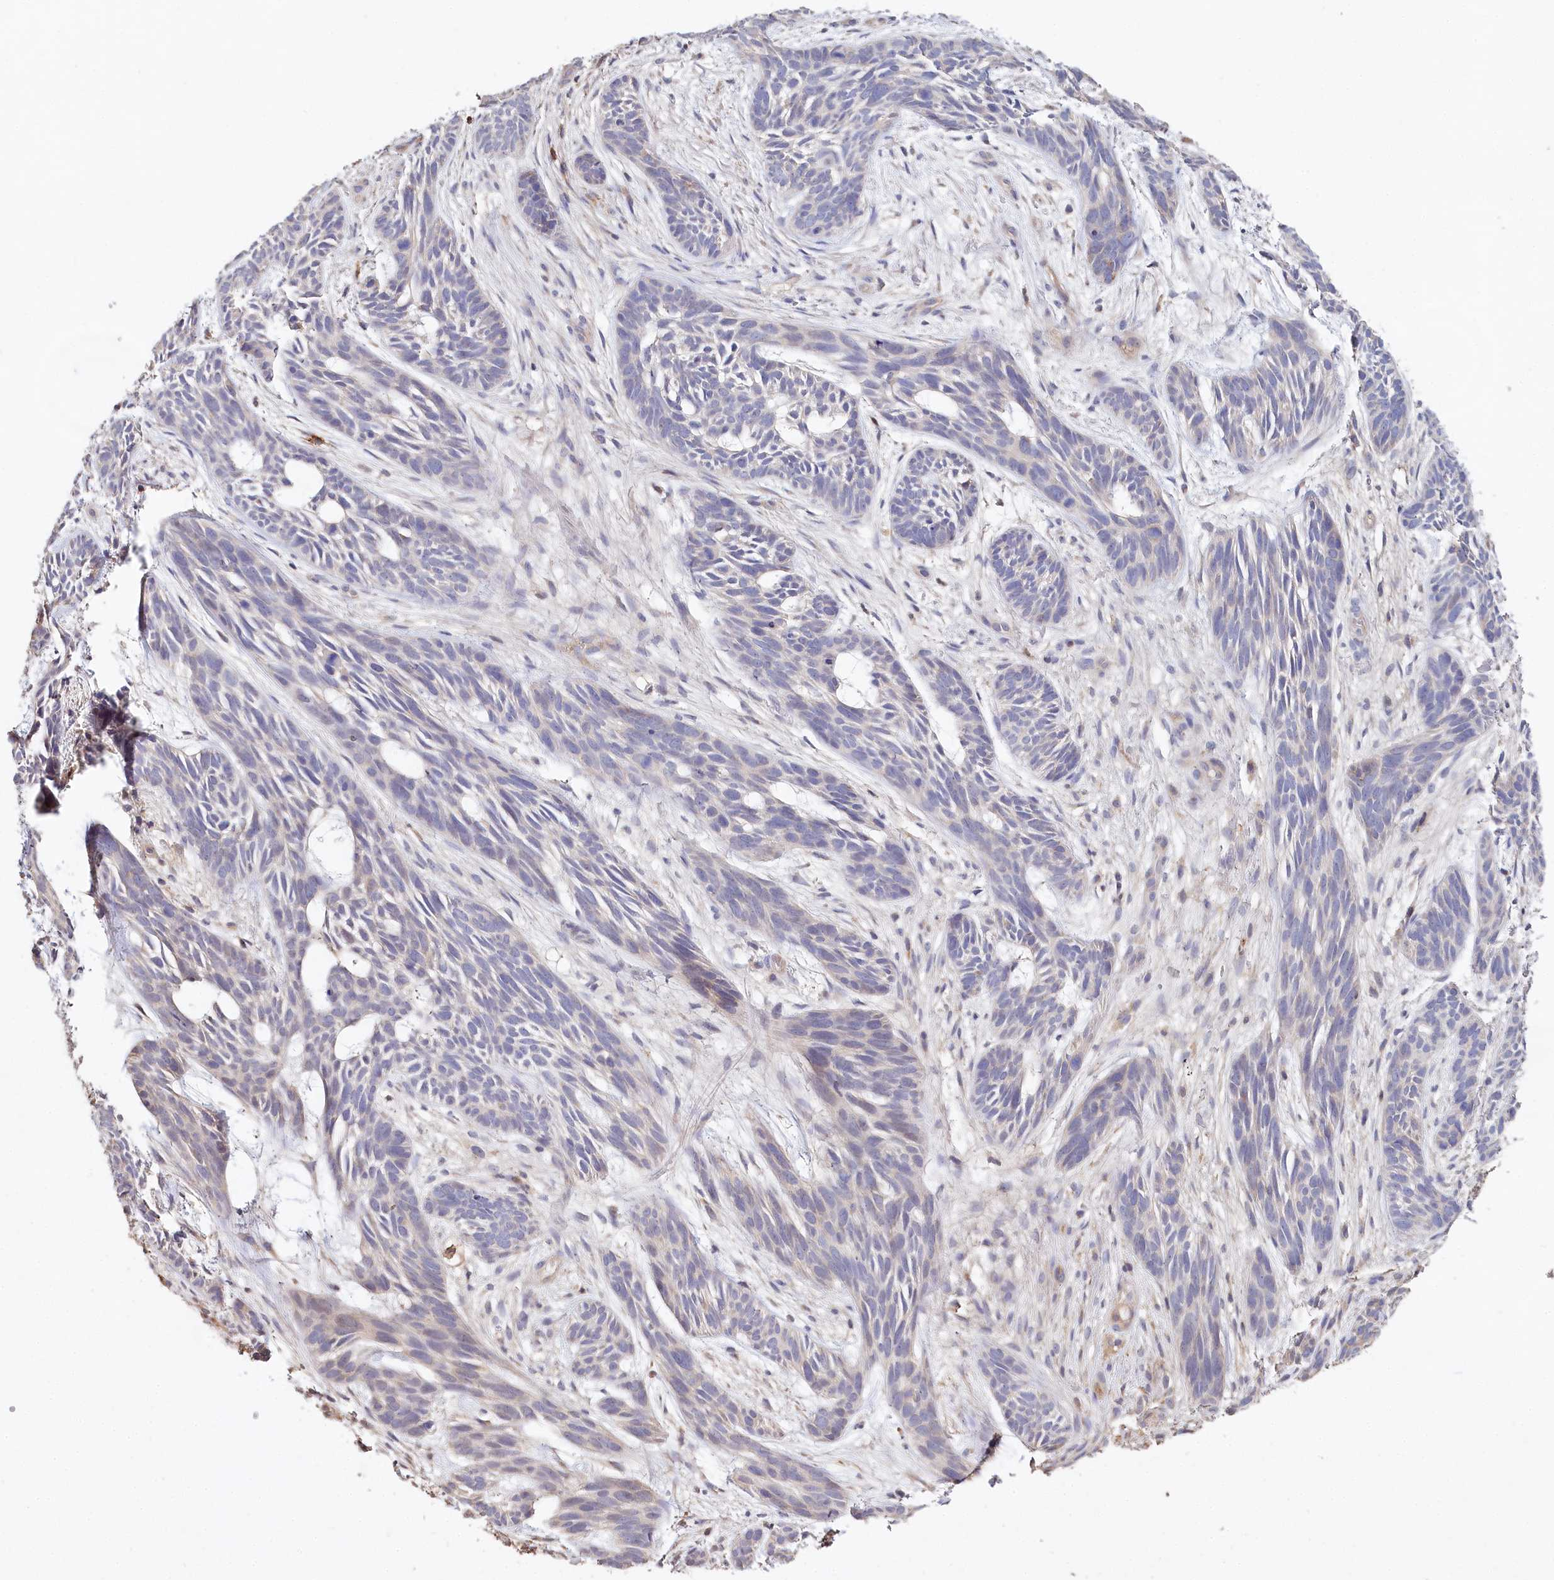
{"staining": {"intensity": "negative", "quantity": "none", "location": "none"}, "tissue": "skin cancer", "cell_type": "Tumor cells", "image_type": "cancer", "snomed": [{"axis": "morphology", "description": "Basal cell carcinoma"}, {"axis": "topography", "description": "Skin"}], "caption": "Tumor cells are negative for brown protein staining in skin basal cell carcinoma.", "gene": "RBP5", "patient": {"sex": "male", "age": 89}}